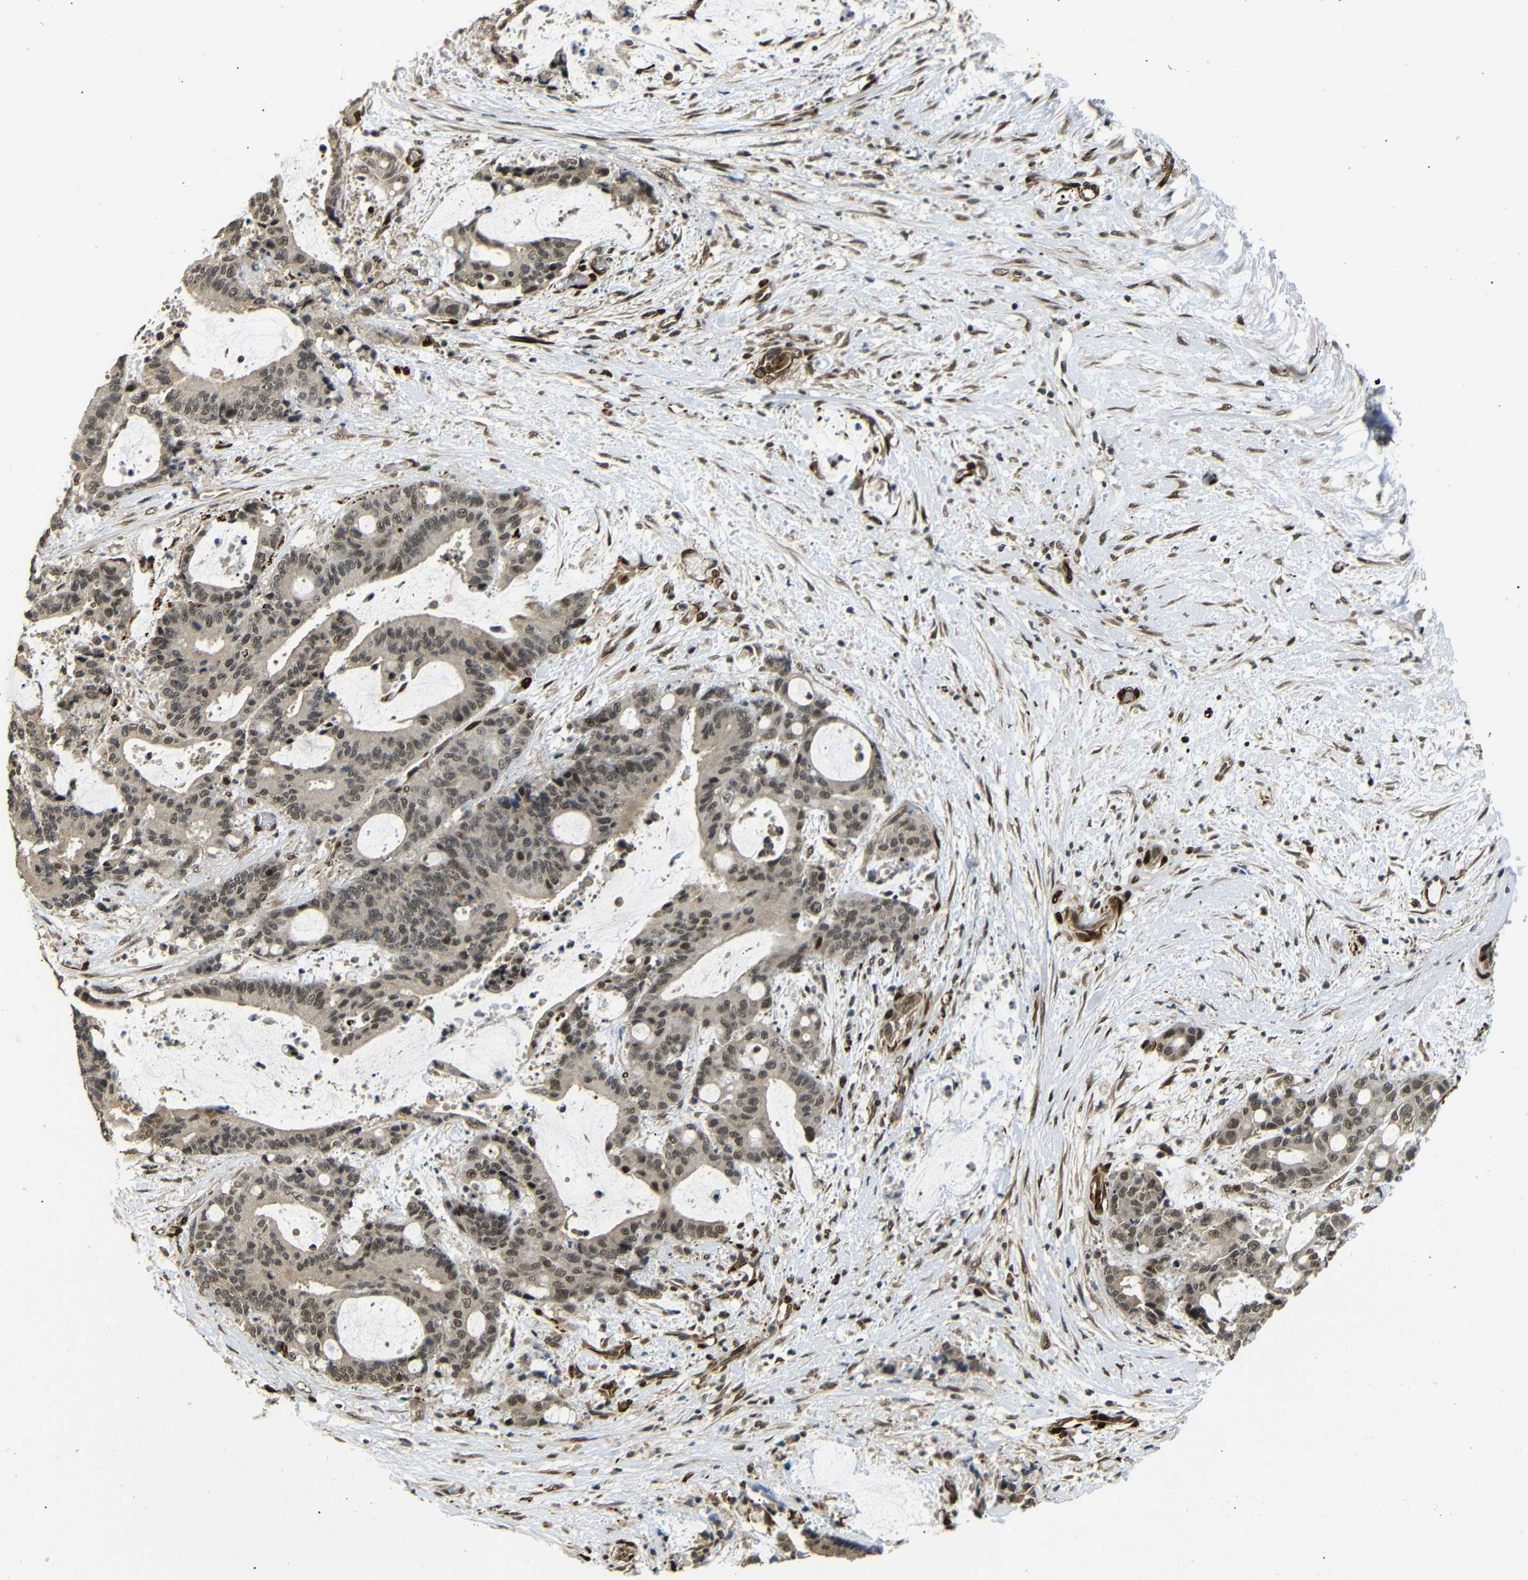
{"staining": {"intensity": "moderate", "quantity": ">75%", "location": "cytoplasmic/membranous,nuclear"}, "tissue": "liver cancer", "cell_type": "Tumor cells", "image_type": "cancer", "snomed": [{"axis": "morphology", "description": "Normal tissue, NOS"}, {"axis": "morphology", "description": "Cholangiocarcinoma"}, {"axis": "topography", "description": "Liver"}, {"axis": "topography", "description": "Peripheral nerve tissue"}], "caption": "About >75% of tumor cells in liver cancer (cholangiocarcinoma) display moderate cytoplasmic/membranous and nuclear protein expression as visualized by brown immunohistochemical staining.", "gene": "TBX2", "patient": {"sex": "female", "age": 73}}